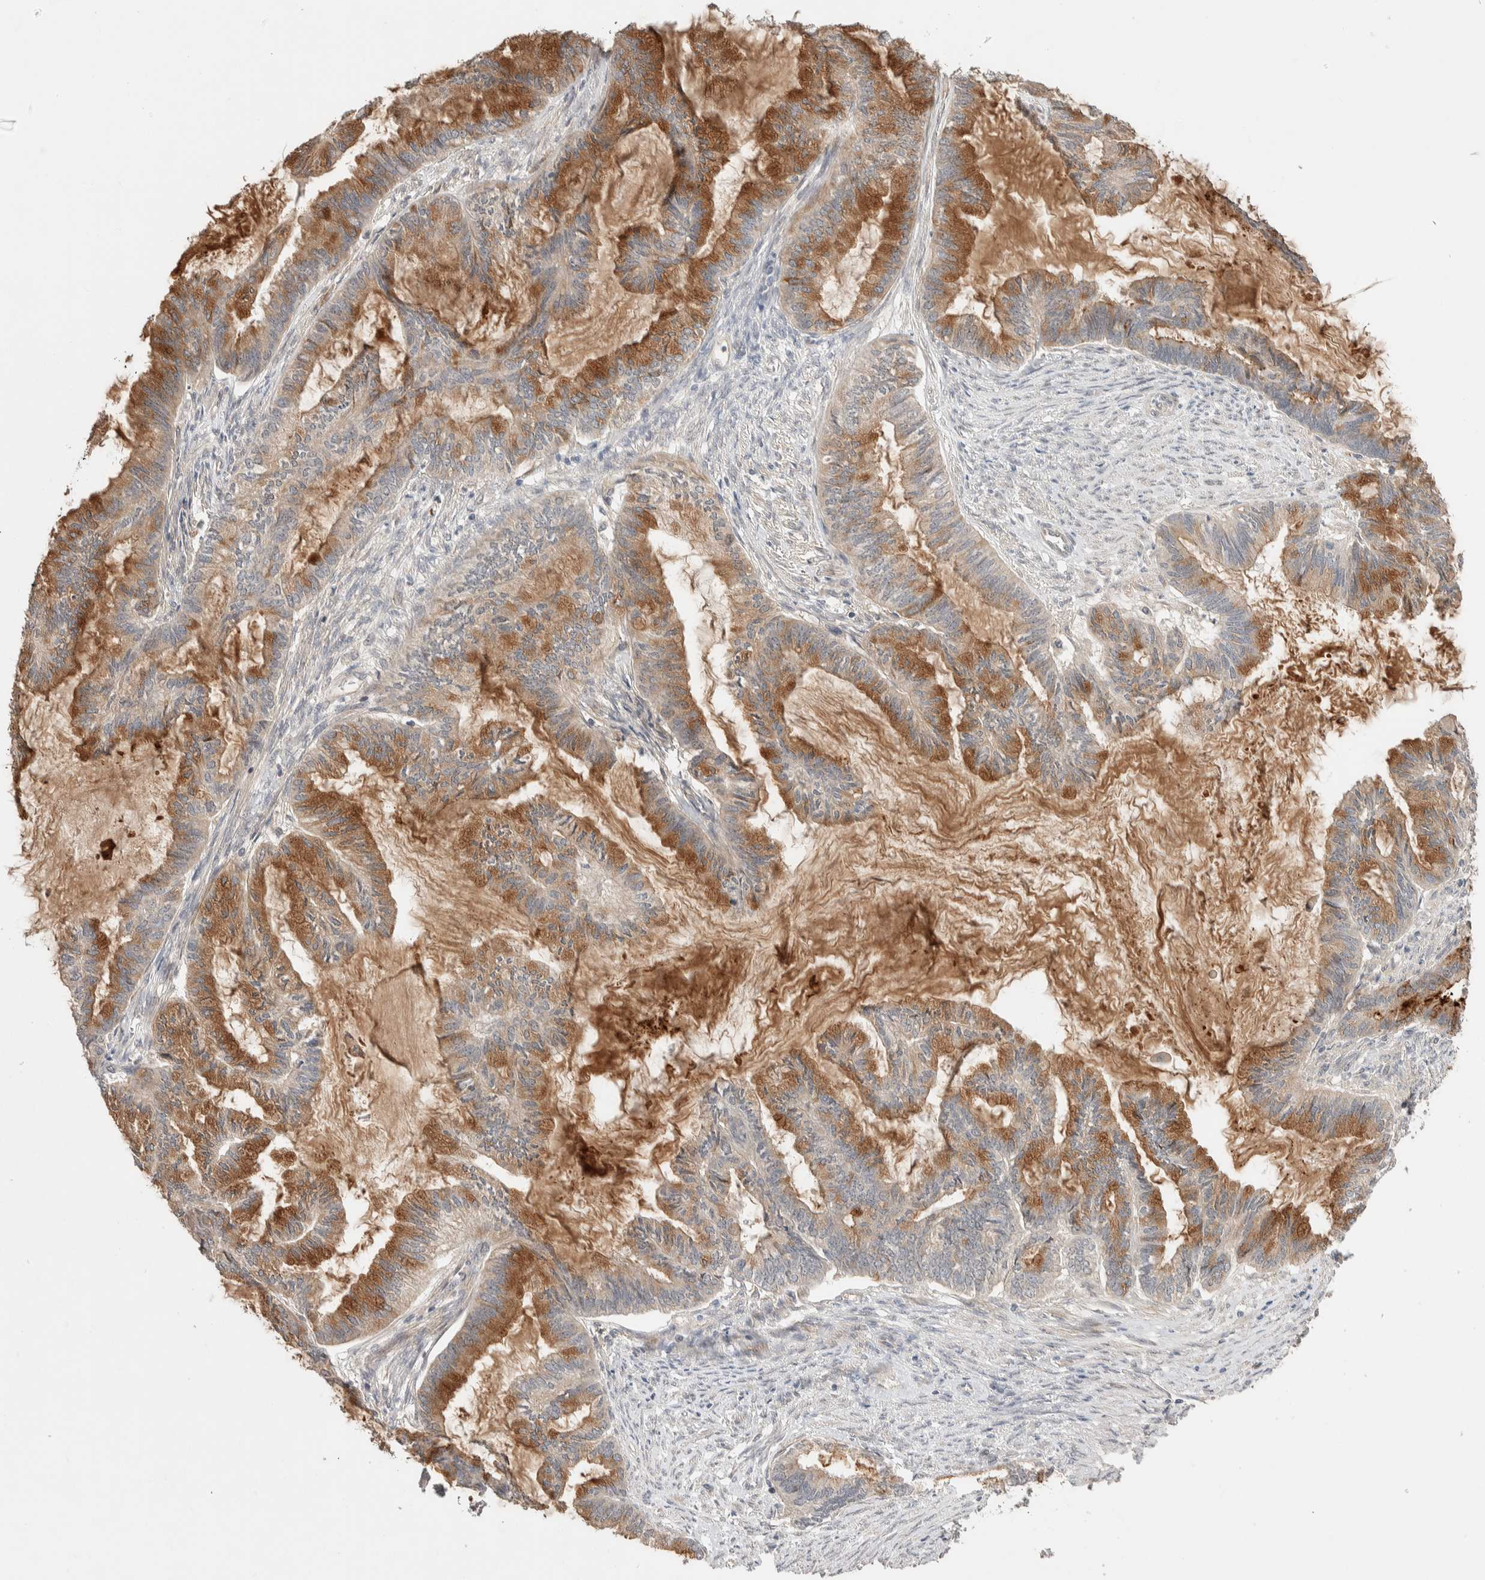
{"staining": {"intensity": "strong", "quantity": "25%-75%", "location": "cytoplasmic/membranous"}, "tissue": "endometrial cancer", "cell_type": "Tumor cells", "image_type": "cancer", "snomed": [{"axis": "morphology", "description": "Adenocarcinoma, NOS"}, {"axis": "topography", "description": "Endometrium"}], "caption": "Human adenocarcinoma (endometrial) stained for a protein (brown) reveals strong cytoplasmic/membranous positive positivity in about 25%-75% of tumor cells.", "gene": "PRDM15", "patient": {"sex": "female", "age": 86}}